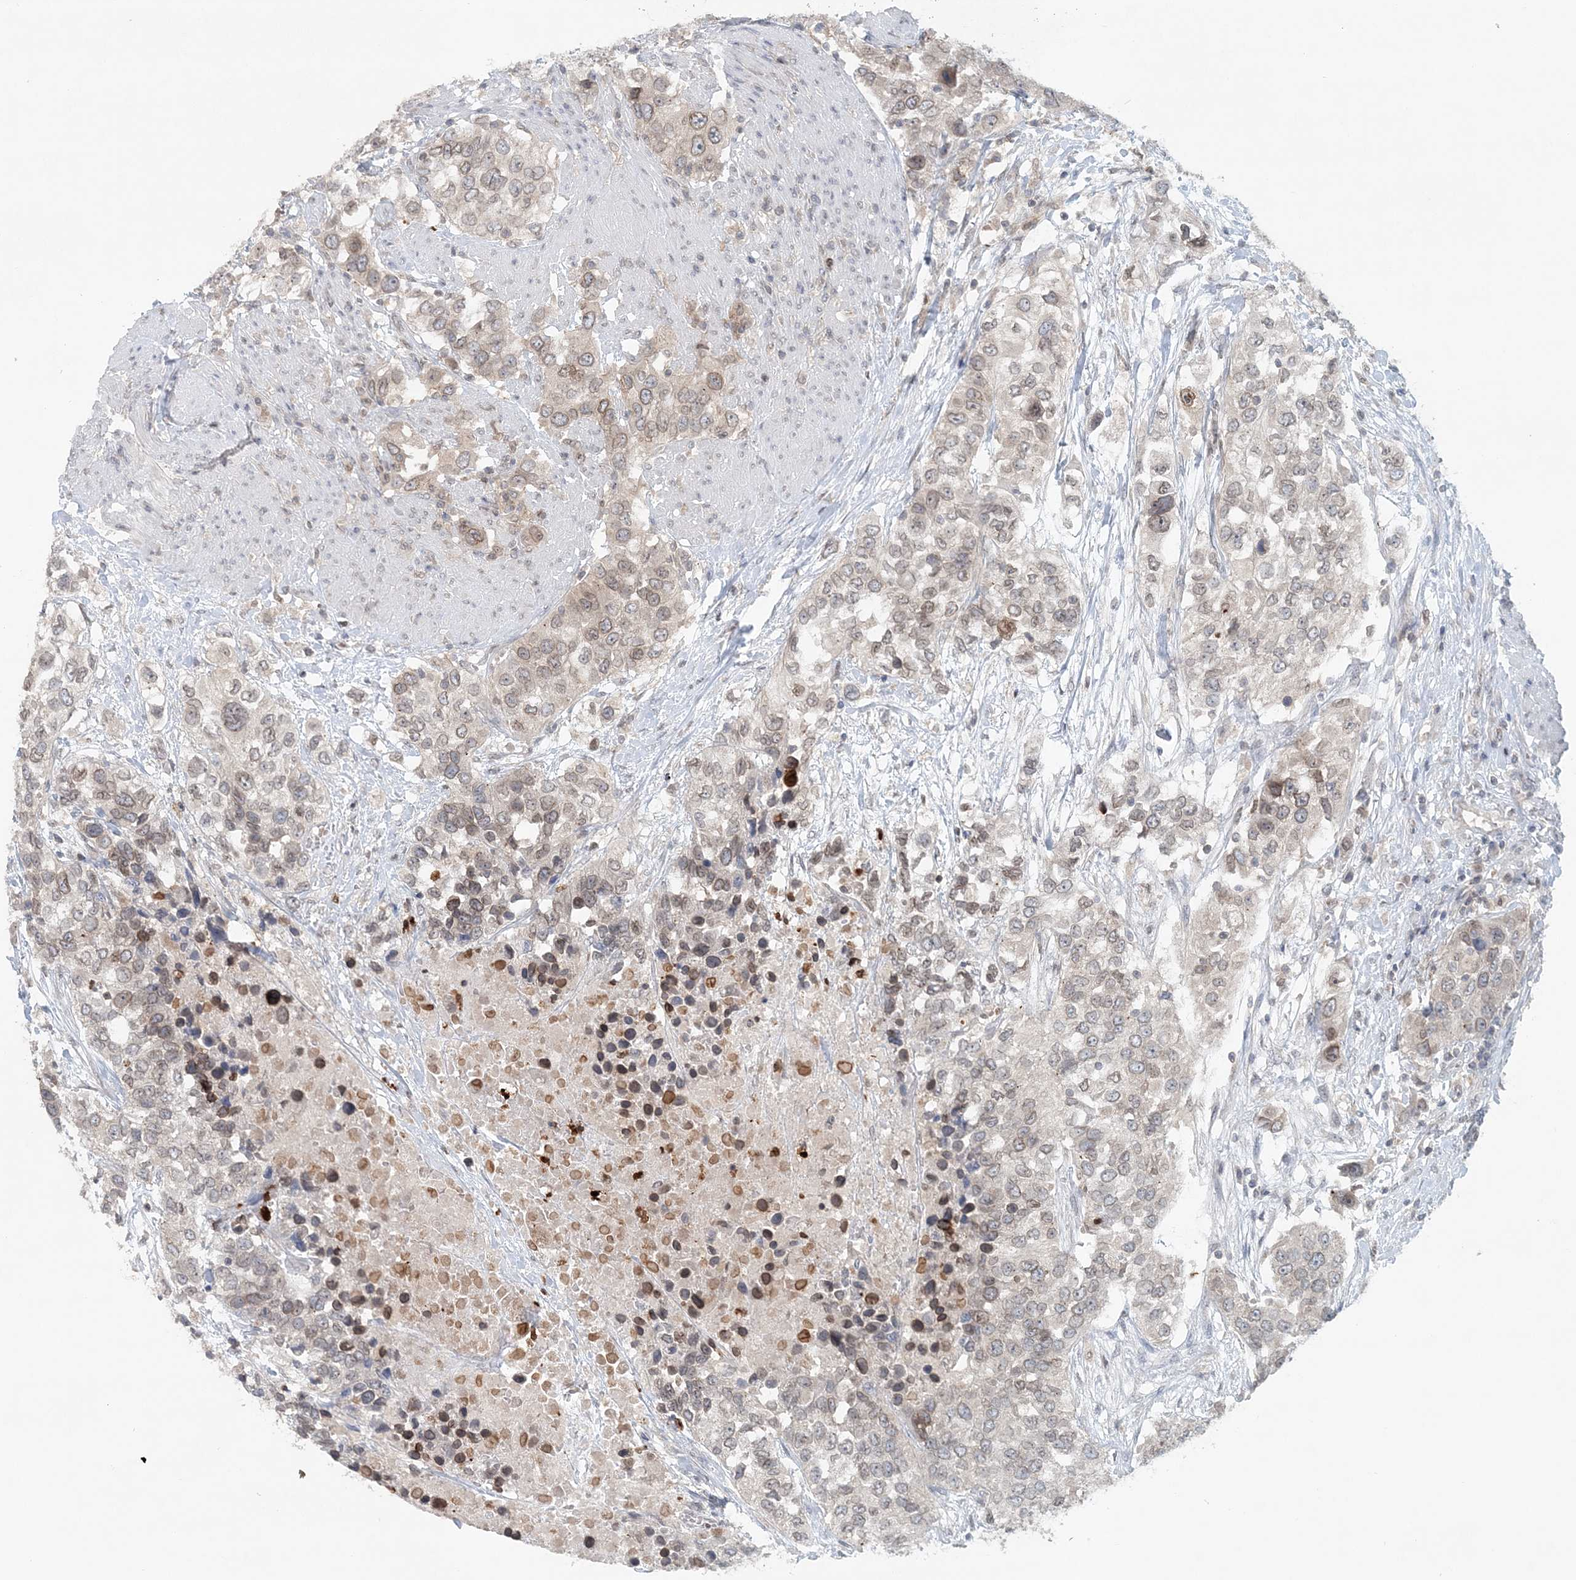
{"staining": {"intensity": "weak", "quantity": "<25%", "location": "cytoplasmic/membranous,nuclear"}, "tissue": "urothelial cancer", "cell_type": "Tumor cells", "image_type": "cancer", "snomed": [{"axis": "morphology", "description": "Urothelial carcinoma, High grade"}, {"axis": "topography", "description": "Urinary bladder"}], "caption": "Immunohistochemistry micrograph of urothelial cancer stained for a protein (brown), which exhibits no staining in tumor cells. (IHC, brightfield microscopy, high magnification).", "gene": "NUP54", "patient": {"sex": "female", "age": 80}}